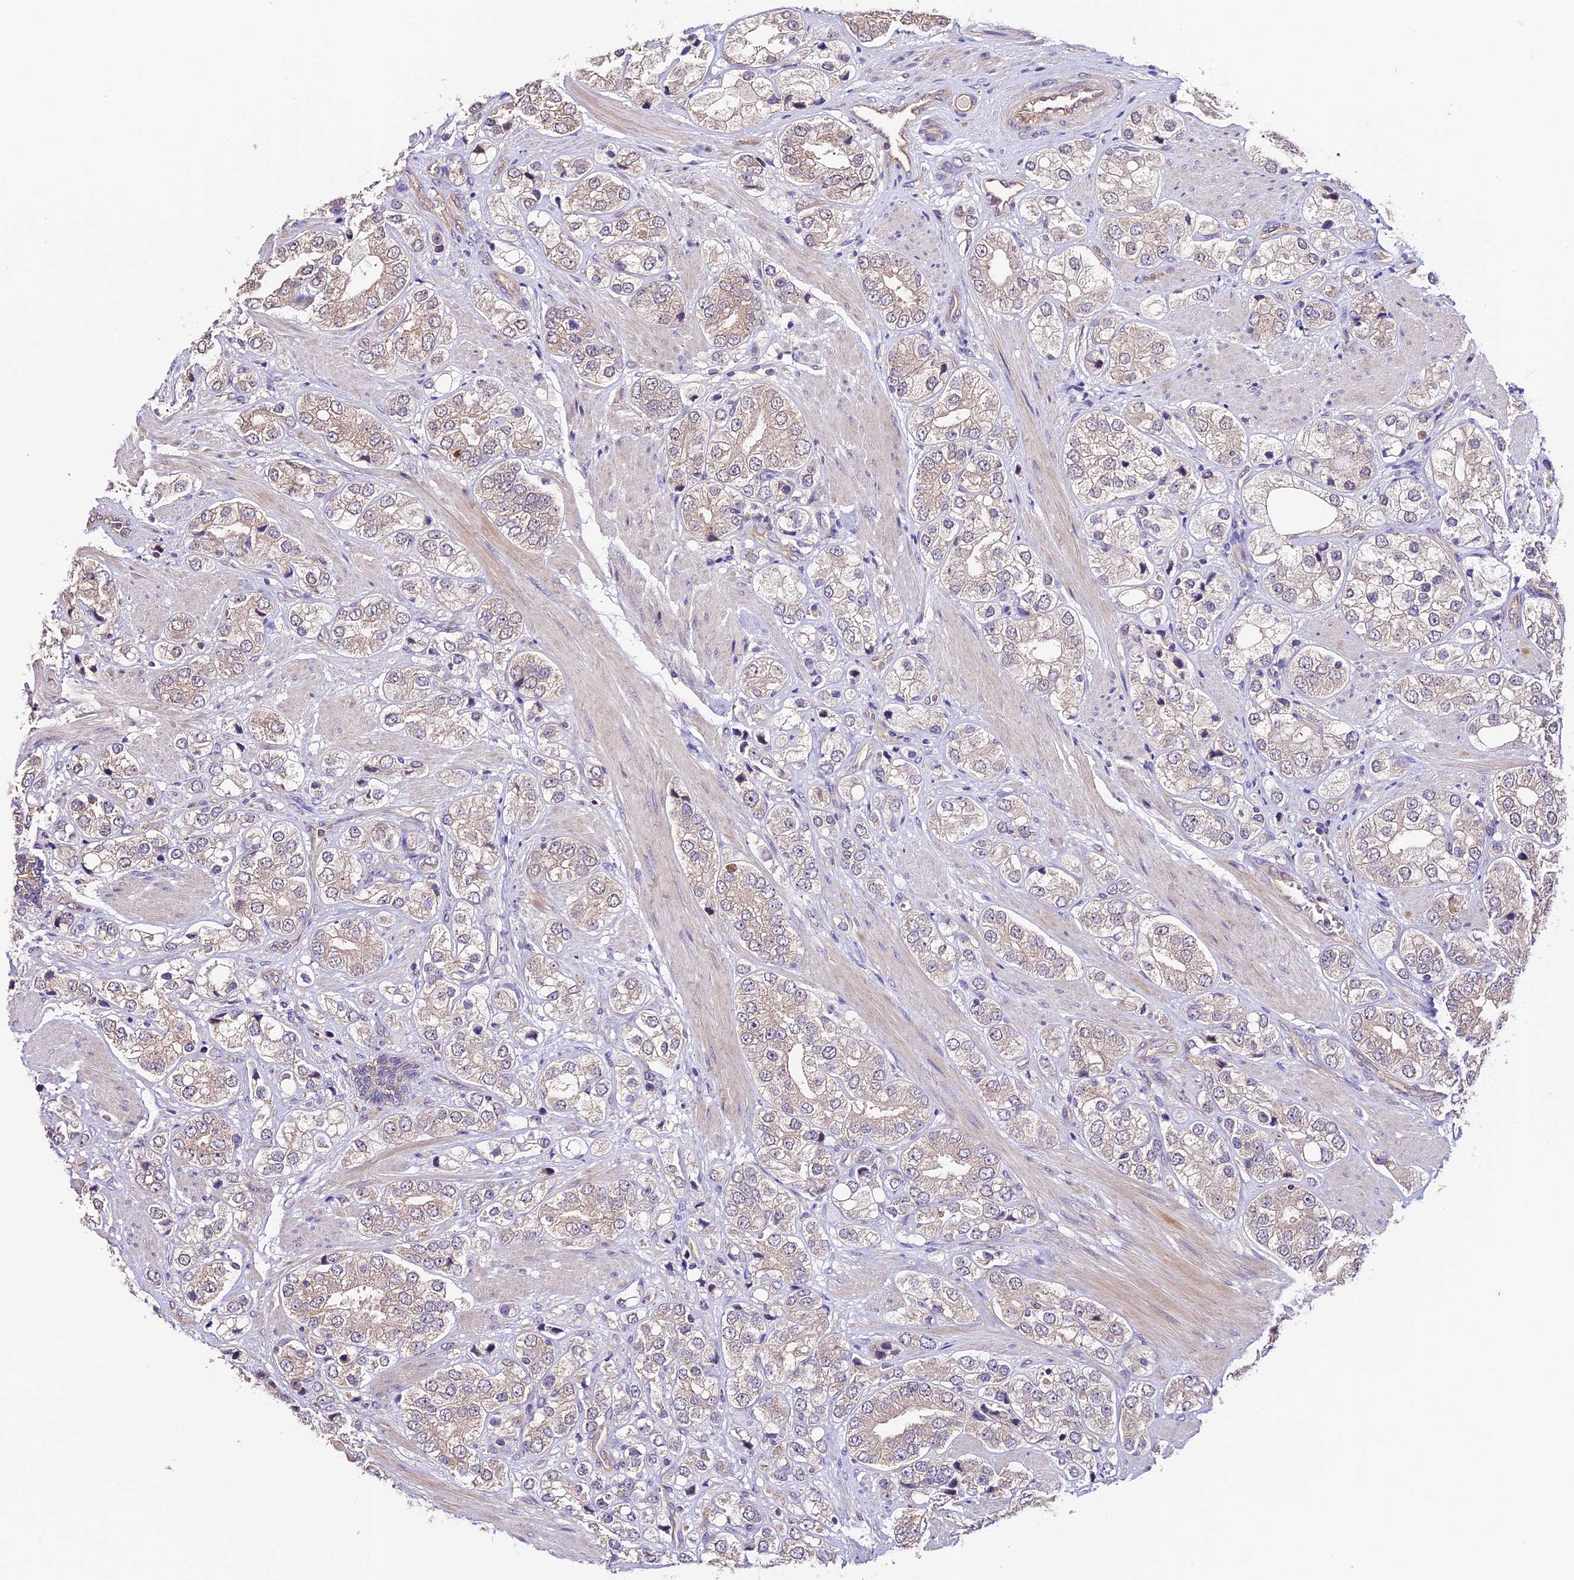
{"staining": {"intensity": "negative", "quantity": "none", "location": "none"}, "tissue": "prostate cancer", "cell_type": "Tumor cells", "image_type": "cancer", "snomed": [{"axis": "morphology", "description": "Adenocarcinoma, High grade"}, {"axis": "topography", "description": "Prostate"}], "caption": "The immunohistochemistry (IHC) image has no significant expression in tumor cells of prostate cancer (adenocarcinoma (high-grade)) tissue. (DAB IHC, high magnification).", "gene": "CES3", "patient": {"sex": "male", "age": 50}}